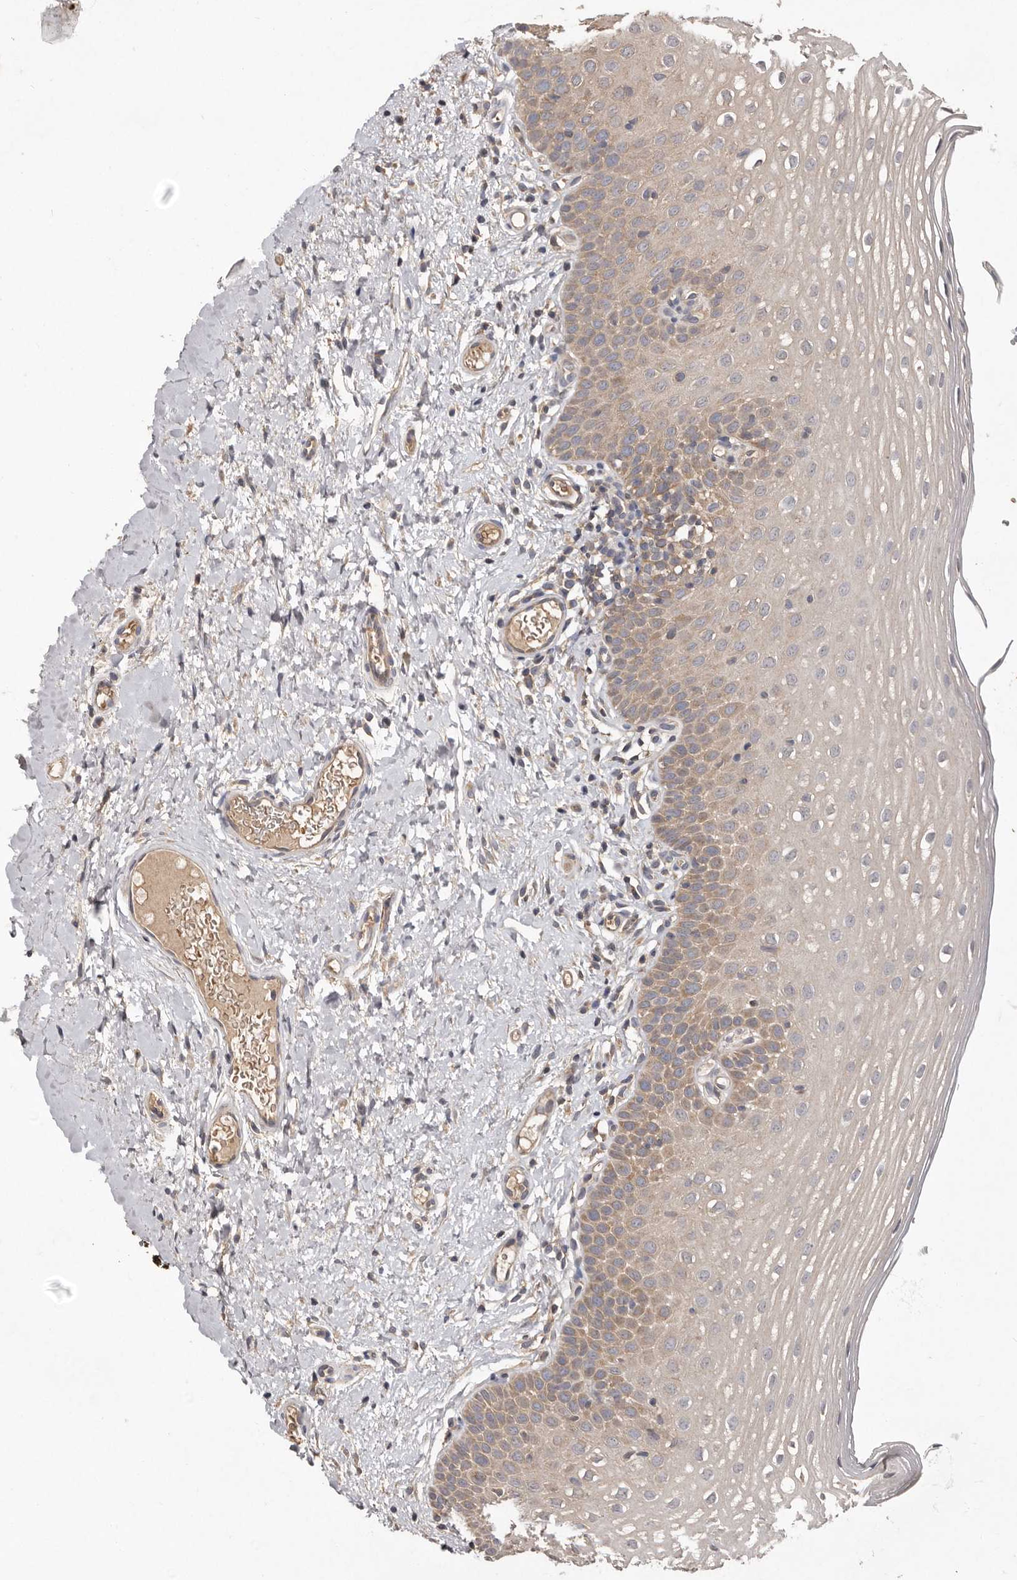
{"staining": {"intensity": "weak", "quantity": "25%-75%", "location": "cytoplasmic/membranous"}, "tissue": "oral mucosa", "cell_type": "Squamous epithelial cells", "image_type": "normal", "snomed": [{"axis": "morphology", "description": "Normal tissue, NOS"}, {"axis": "topography", "description": "Oral tissue"}], "caption": "High-magnification brightfield microscopy of unremarkable oral mucosa stained with DAB (brown) and counterstained with hematoxylin (blue). squamous epithelial cells exhibit weak cytoplasmic/membranous staining is identified in about25%-75% of cells. (brown staining indicates protein expression, while blue staining denotes nuclei).", "gene": "KIF26B", "patient": {"sex": "female", "age": 56}}